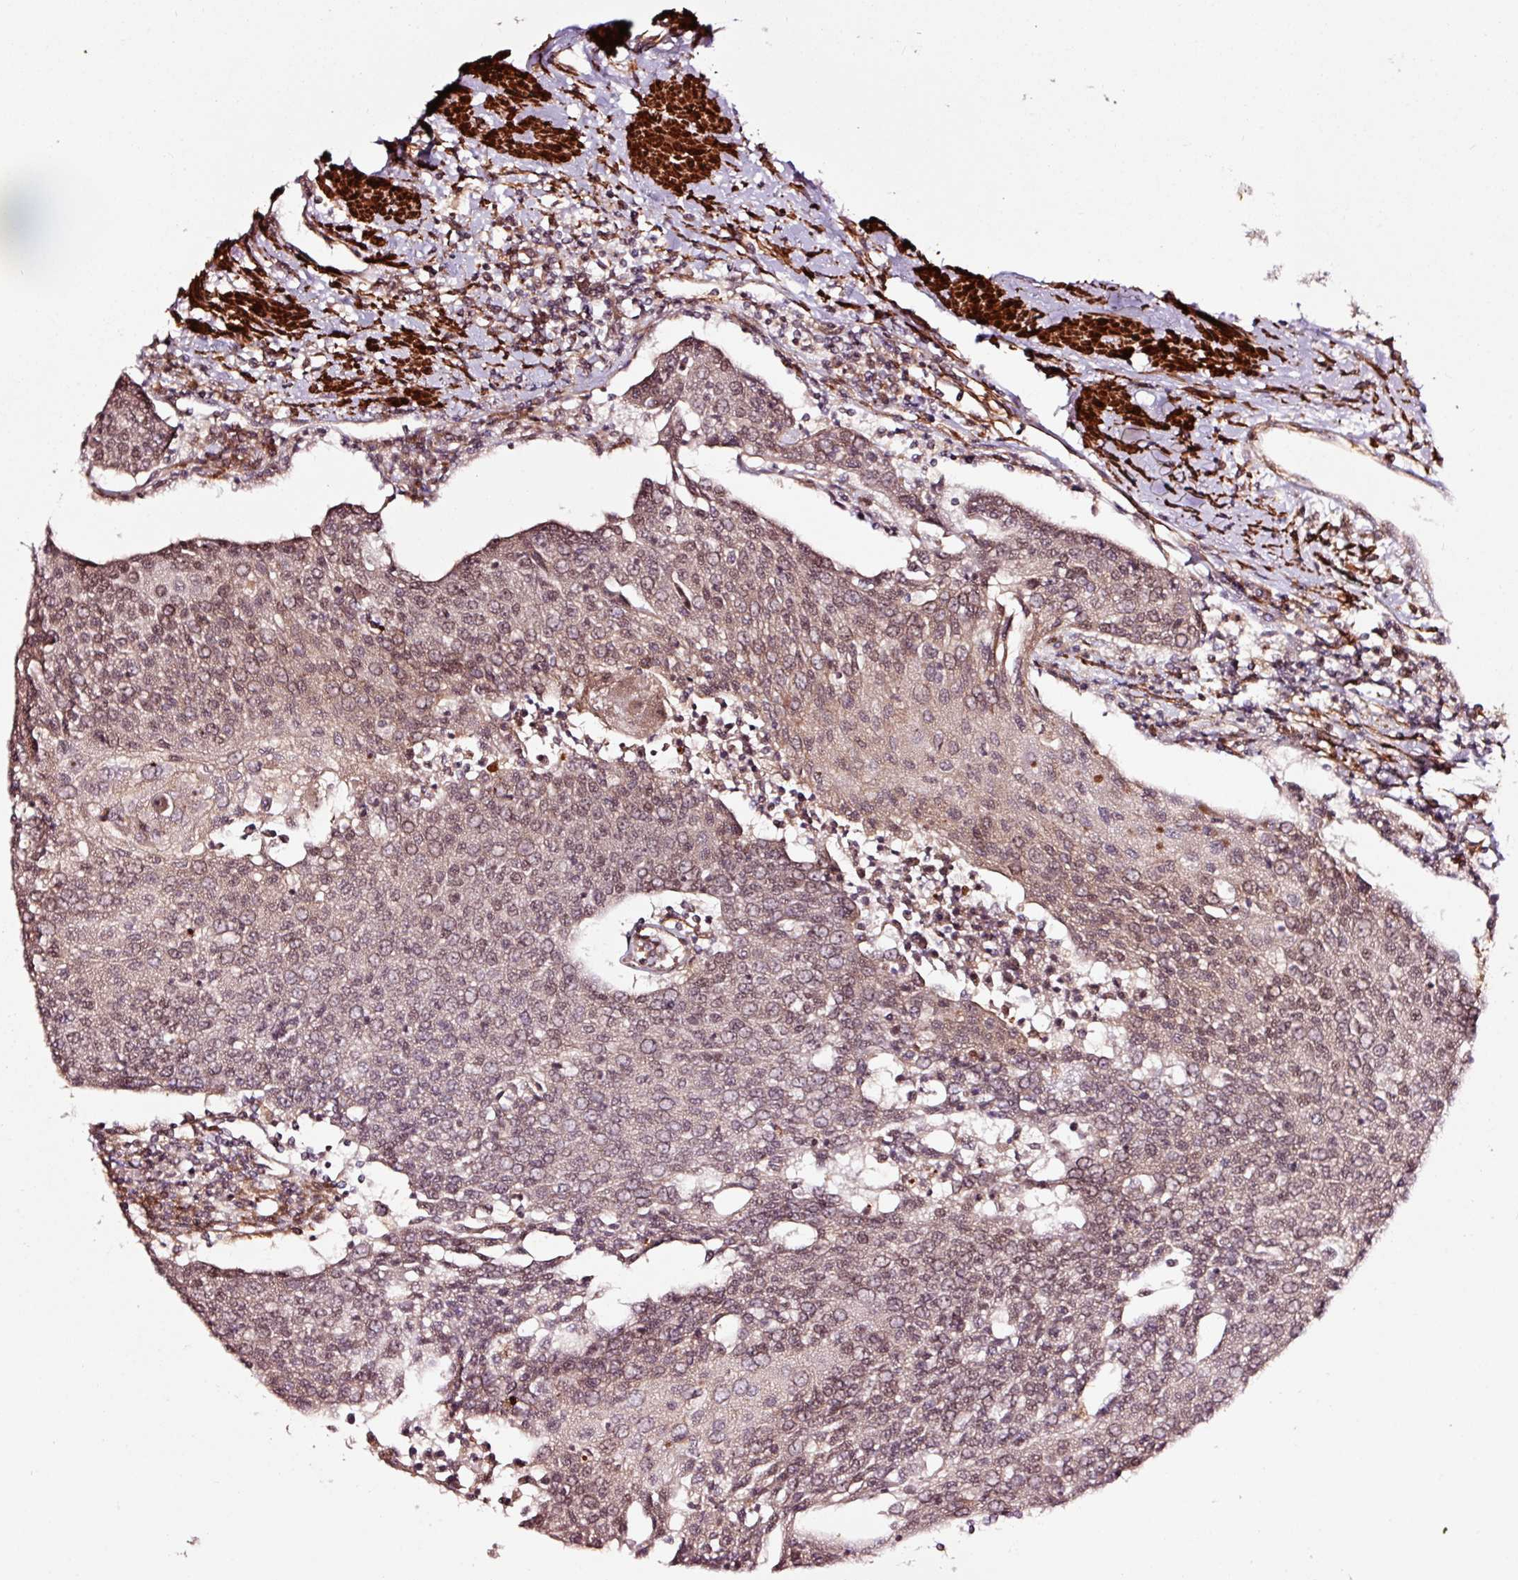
{"staining": {"intensity": "weak", "quantity": "25%-75%", "location": "nuclear"}, "tissue": "urothelial cancer", "cell_type": "Tumor cells", "image_type": "cancer", "snomed": [{"axis": "morphology", "description": "Urothelial carcinoma, High grade"}, {"axis": "topography", "description": "Urinary bladder"}], "caption": "A brown stain labels weak nuclear staining of a protein in urothelial carcinoma (high-grade) tumor cells. The protein of interest is shown in brown color, while the nuclei are stained blue.", "gene": "TPM1", "patient": {"sex": "female", "age": 85}}